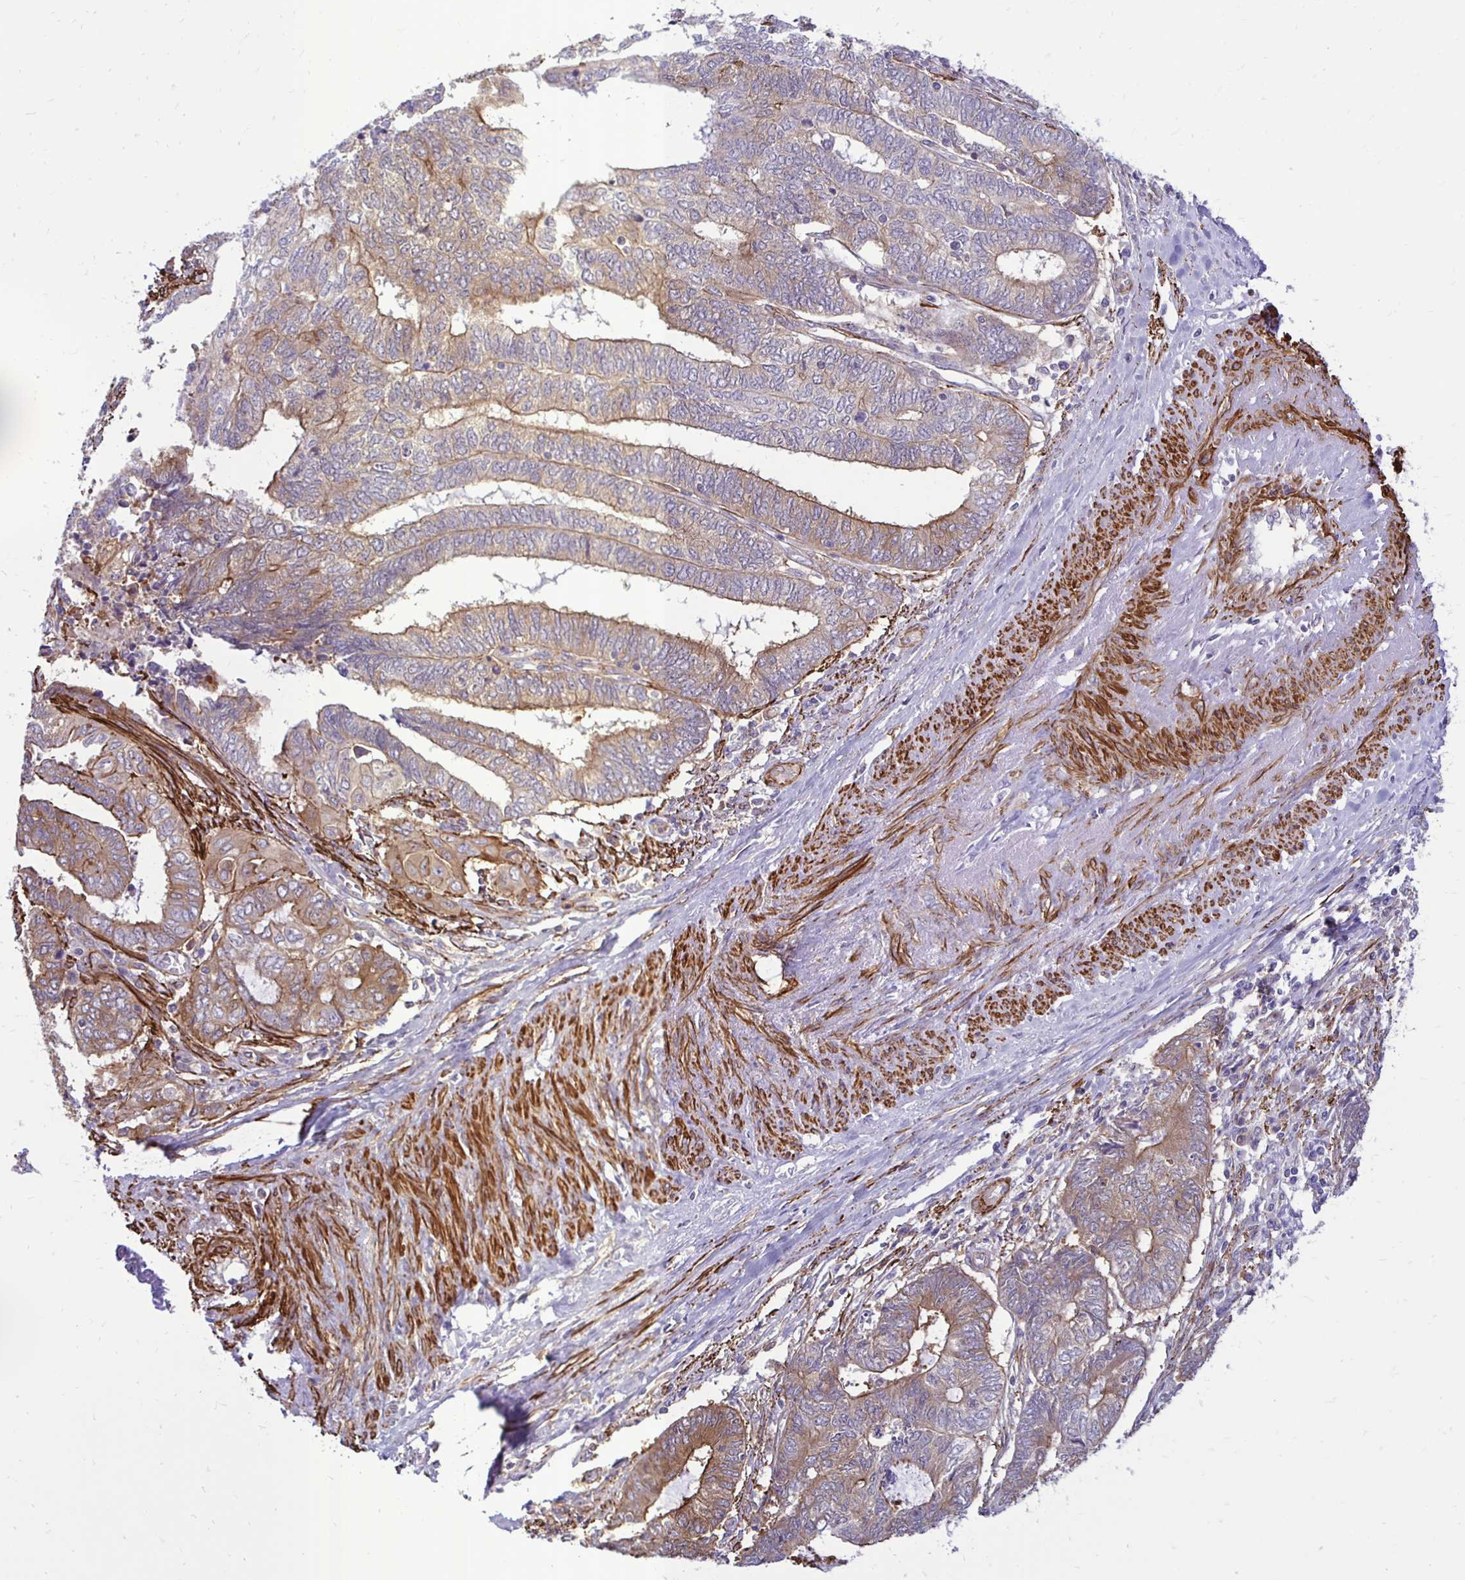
{"staining": {"intensity": "moderate", "quantity": "25%-75%", "location": "cytoplasmic/membranous"}, "tissue": "endometrial cancer", "cell_type": "Tumor cells", "image_type": "cancer", "snomed": [{"axis": "morphology", "description": "Adenocarcinoma, NOS"}, {"axis": "topography", "description": "Uterus"}, {"axis": "topography", "description": "Endometrium"}], "caption": "Immunohistochemical staining of endometrial cancer (adenocarcinoma) demonstrates medium levels of moderate cytoplasmic/membranous expression in approximately 25%-75% of tumor cells. (DAB (3,3'-diaminobenzidine) IHC, brown staining for protein, blue staining for nuclei).", "gene": "CTPS1", "patient": {"sex": "female", "age": 70}}